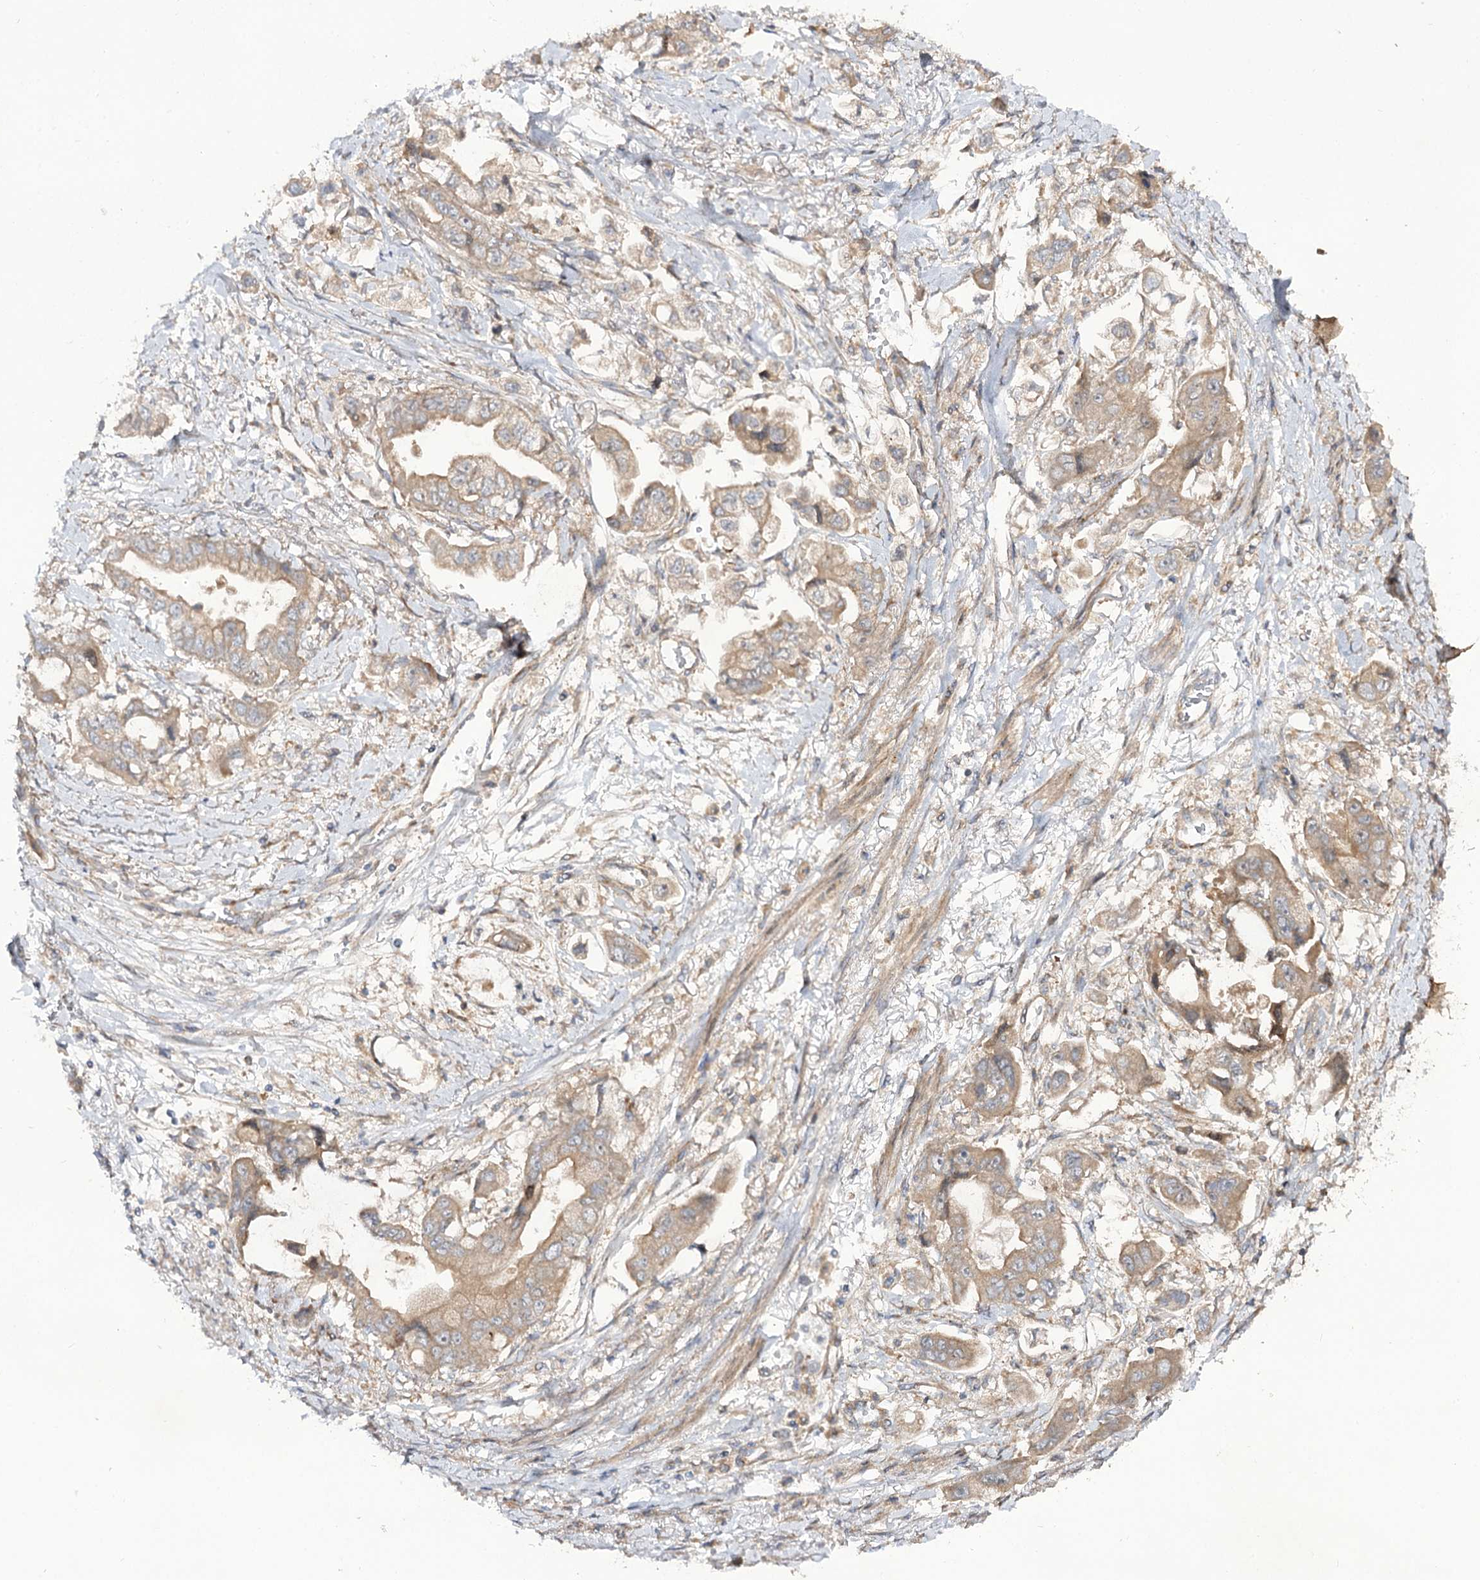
{"staining": {"intensity": "moderate", "quantity": ">75%", "location": "cytoplasmic/membranous"}, "tissue": "stomach cancer", "cell_type": "Tumor cells", "image_type": "cancer", "snomed": [{"axis": "morphology", "description": "Adenocarcinoma, NOS"}, {"axis": "topography", "description": "Stomach"}], "caption": "Human stomach cancer stained with a protein marker exhibits moderate staining in tumor cells.", "gene": "C11orf80", "patient": {"sex": "male", "age": 62}}